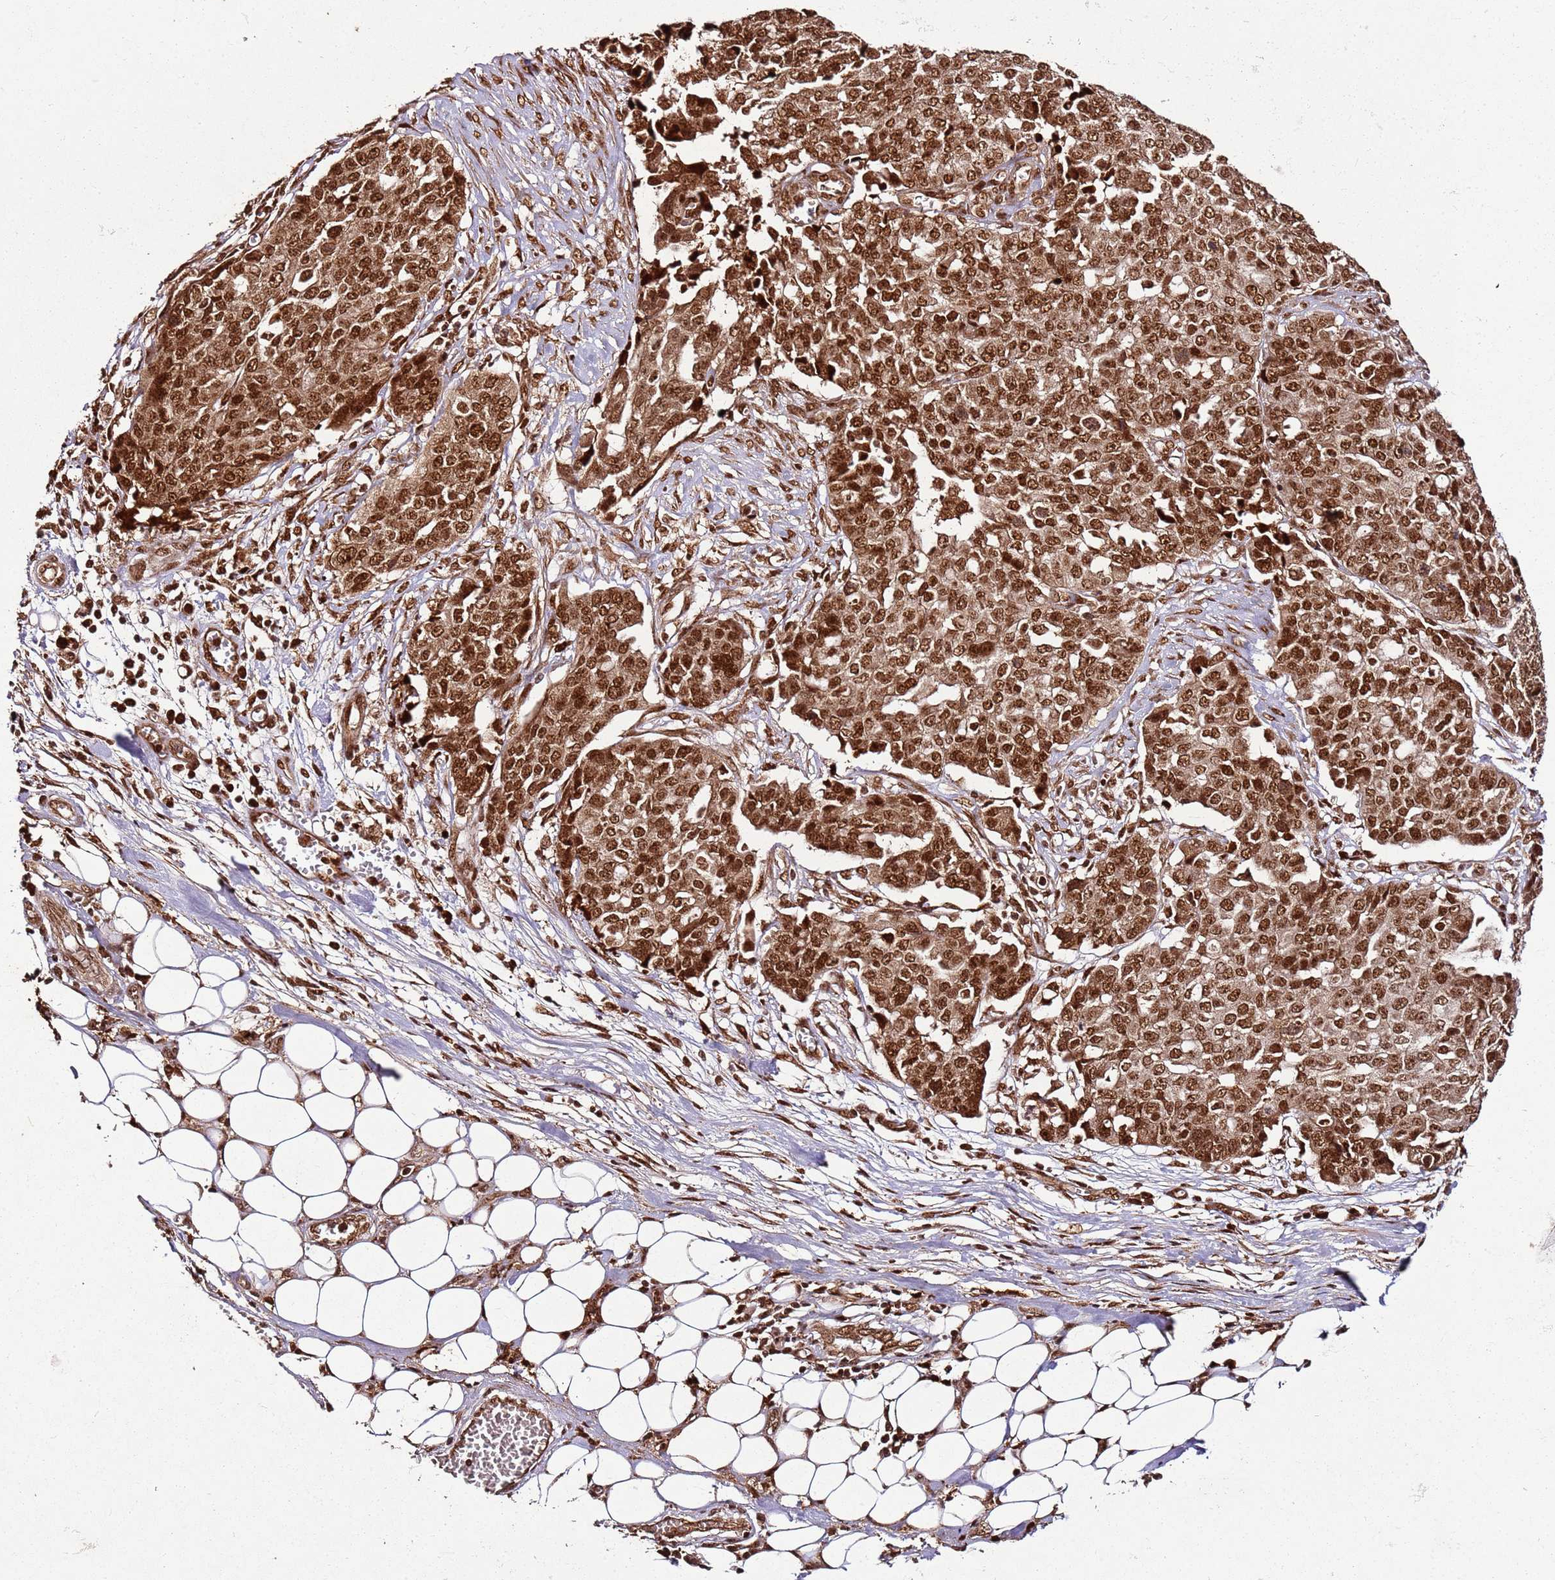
{"staining": {"intensity": "strong", "quantity": ">75%", "location": "cytoplasmic/membranous,nuclear"}, "tissue": "ovarian cancer", "cell_type": "Tumor cells", "image_type": "cancer", "snomed": [{"axis": "morphology", "description": "Cystadenocarcinoma, serous, NOS"}, {"axis": "topography", "description": "Soft tissue"}, {"axis": "topography", "description": "Ovary"}], "caption": "This photomicrograph displays immunohistochemistry staining of ovarian cancer, with high strong cytoplasmic/membranous and nuclear positivity in about >75% of tumor cells.", "gene": "XRN2", "patient": {"sex": "female", "age": 57}}